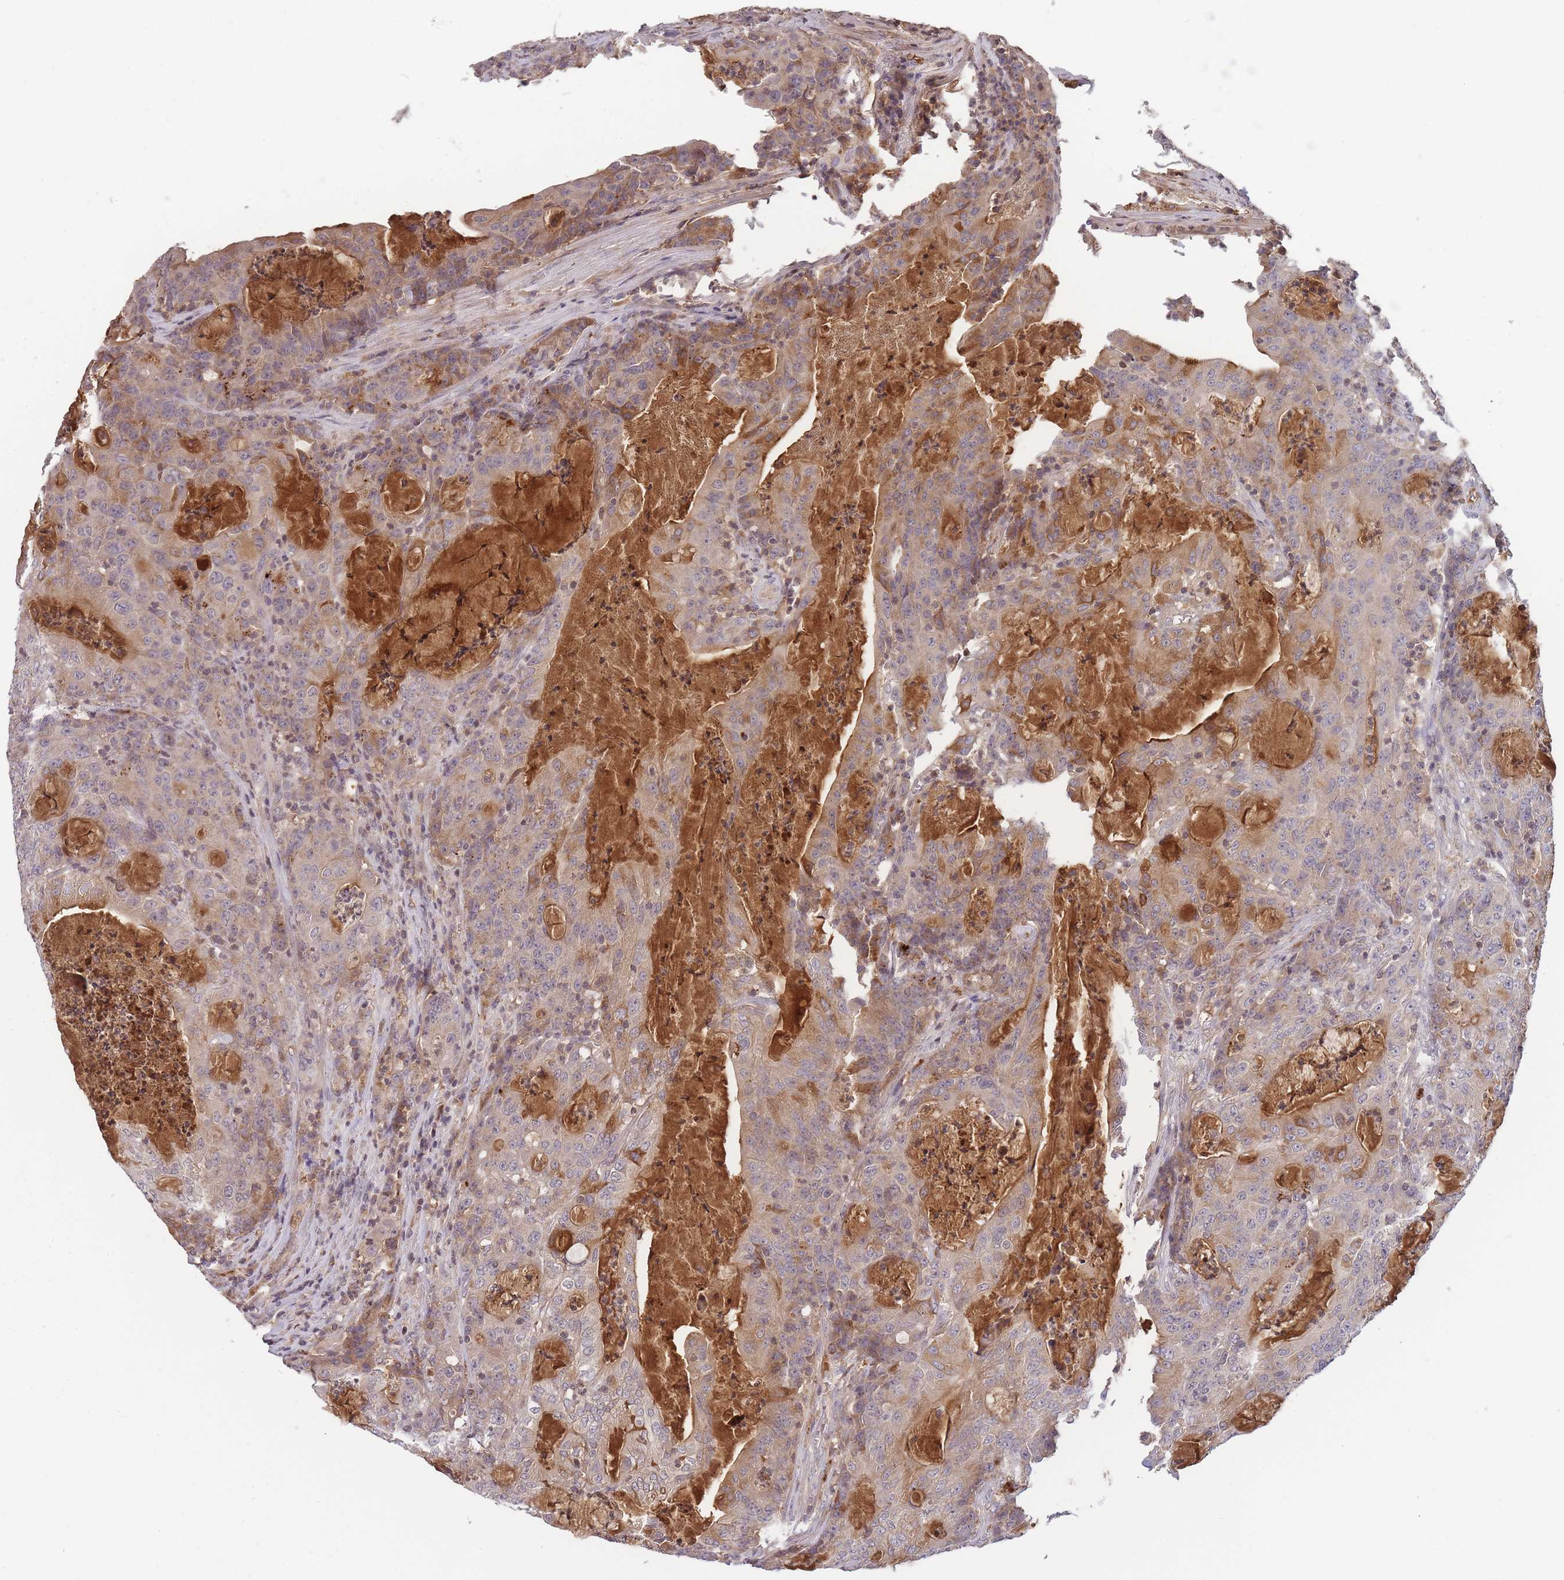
{"staining": {"intensity": "moderate", "quantity": "<25%", "location": "cytoplasmic/membranous"}, "tissue": "colorectal cancer", "cell_type": "Tumor cells", "image_type": "cancer", "snomed": [{"axis": "morphology", "description": "Adenocarcinoma, NOS"}, {"axis": "topography", "description": "Colon"}], "caption": "The immunohistochemical stain shows moderate cytoplasmic/membranous staining in tumor cells of adenocarcinoma (colorectal) tissue. (DAB (3,3'-diaminobenzidine) IHC with brightfield microscopy, high magnification).", "gene": "RALGDS", "patient": {"sex": "male", "age": 83}}